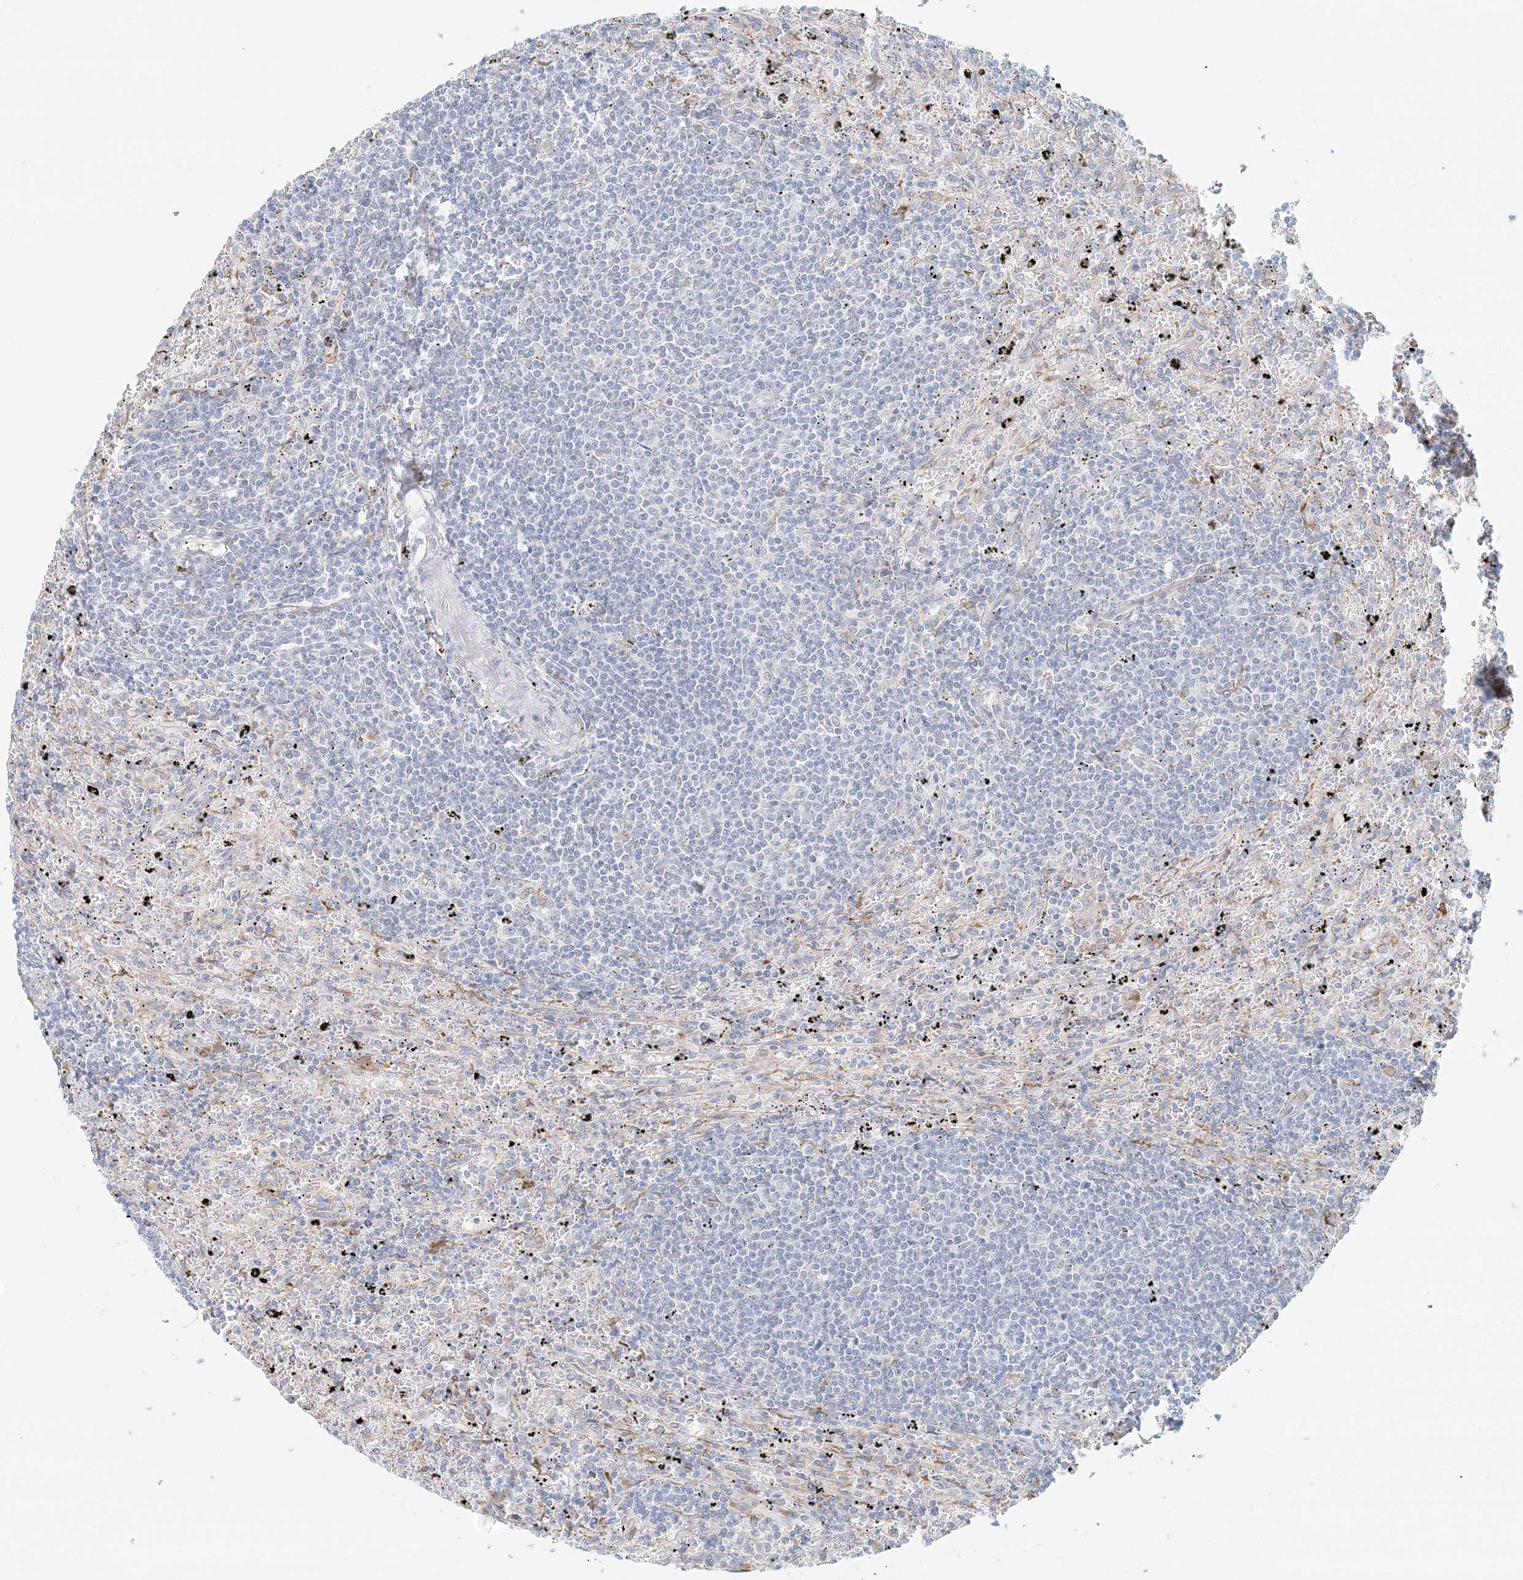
{"staining": {"intensity": "negative", "quantity": "none", "location": "none"}, "tissue": "lymphoma", "cell_type": "Tumor cells", "image_type": "cancer", "snomed": [{"axis": "morphology", "description": "Malignant lymphoma, non-Hodgkin's type, Low grade"}, {"axis": "topography", "description": "Spleen"}], "caption": "DAB (3,3'-diaminobenzidine) immunohistochemical staining of human low-grade malignant lymphoma, non-Hodgkin's type demonstrates no significant positivity in tumor cells. Nuclei are stained in blue.", "gene": "STK11IP", "patient": {"sex": "male", "age": 76}}